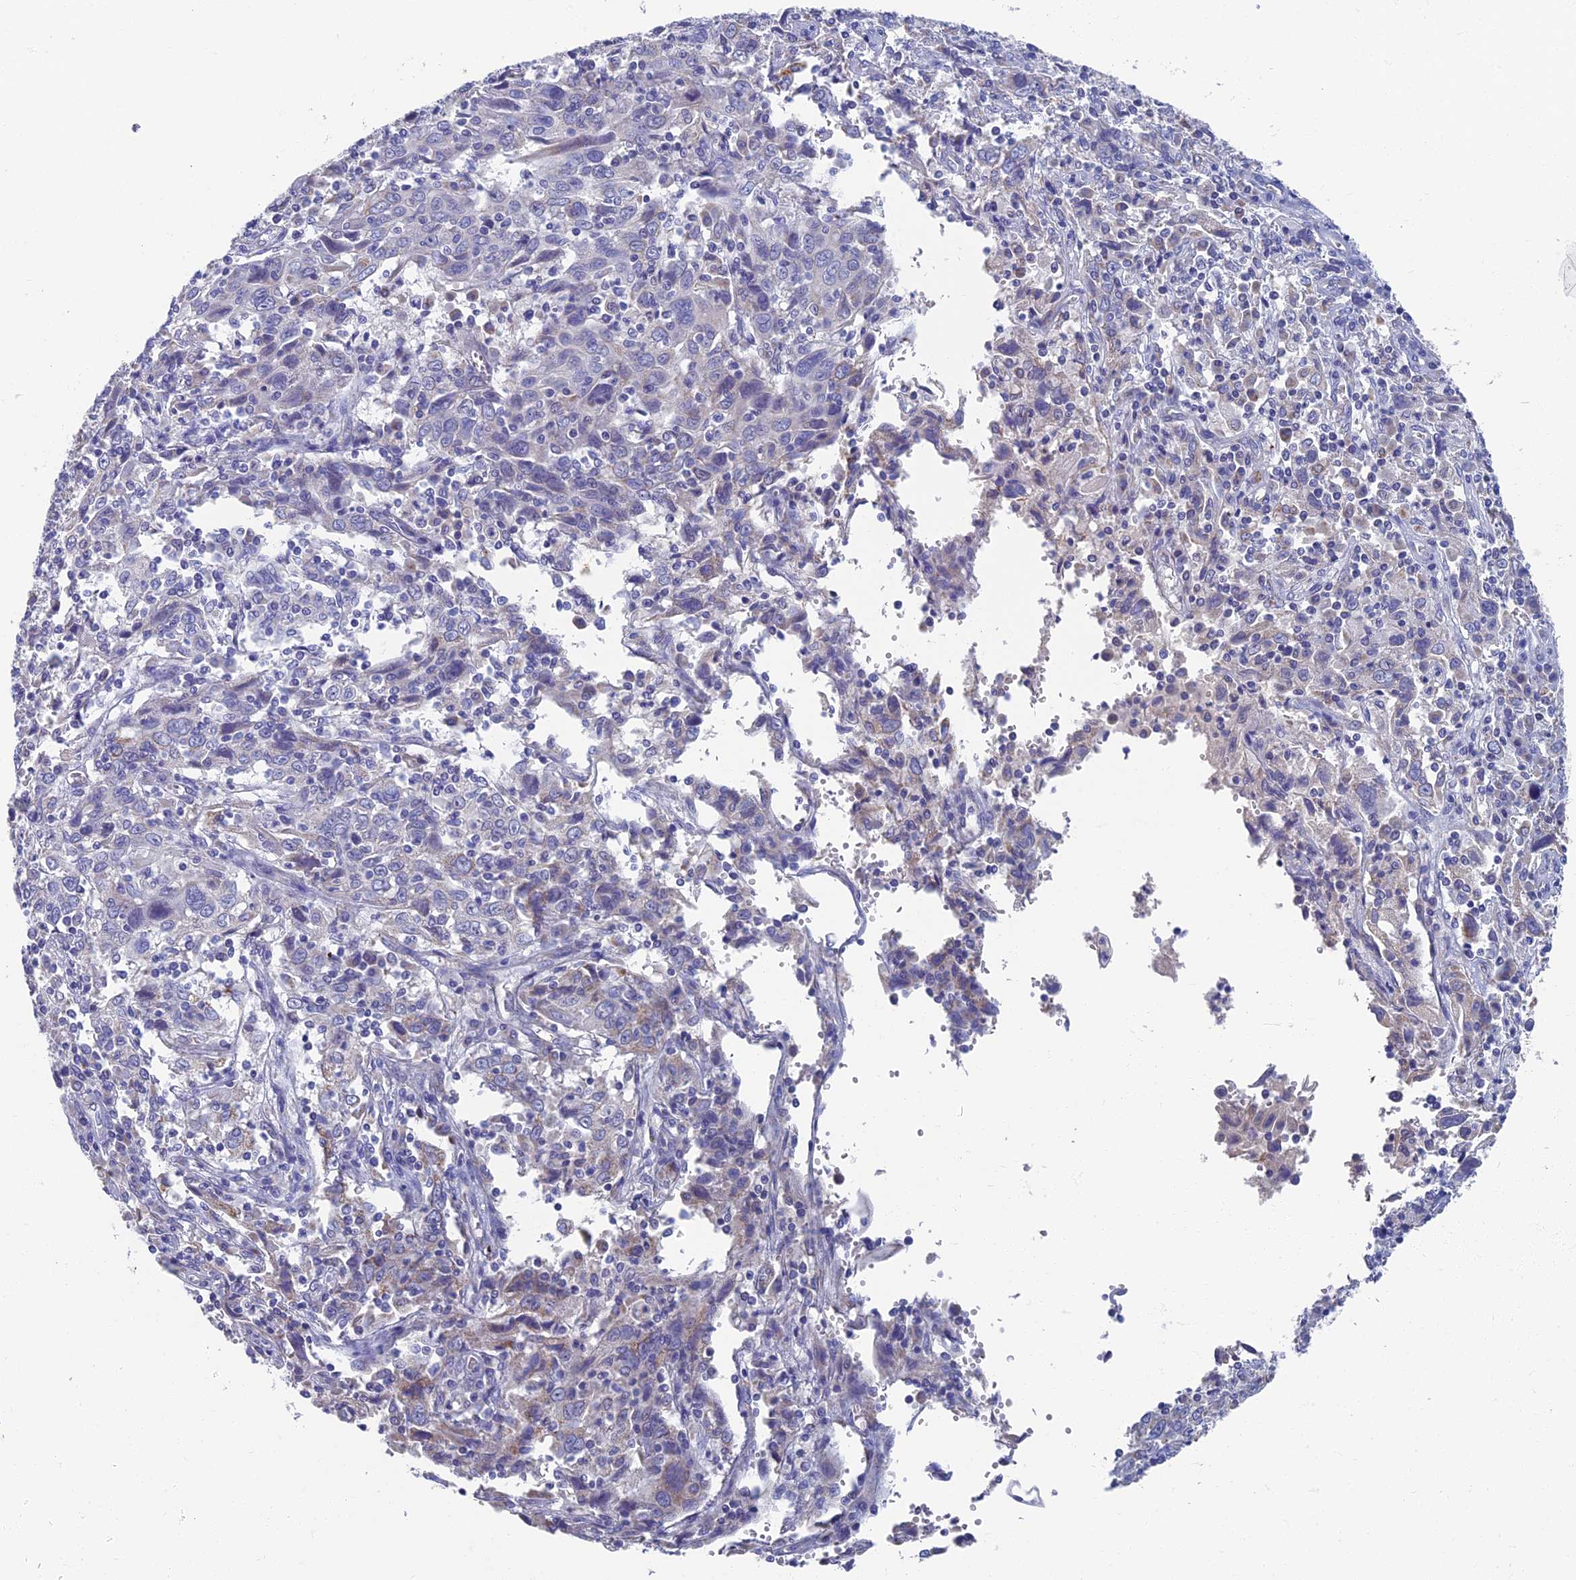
{"staining": {"intensity": "negative", "quantity": "none", "location": "none"}, "tissue": "cervical cancer", "cell_type": "Tumor cells", "image_type": "cancer", "snomed": [{"axis": "morphology", "description": "Squamous cell carcinoma, NOS"}, {"axis": "topography", "description": "Cervix"}], "caption": "IHC of human squamous cell carcinoma (cervical) displays no staining in tumor cells.", "gene": "OAT", "patient": {"sex": "female", "age": 46}}